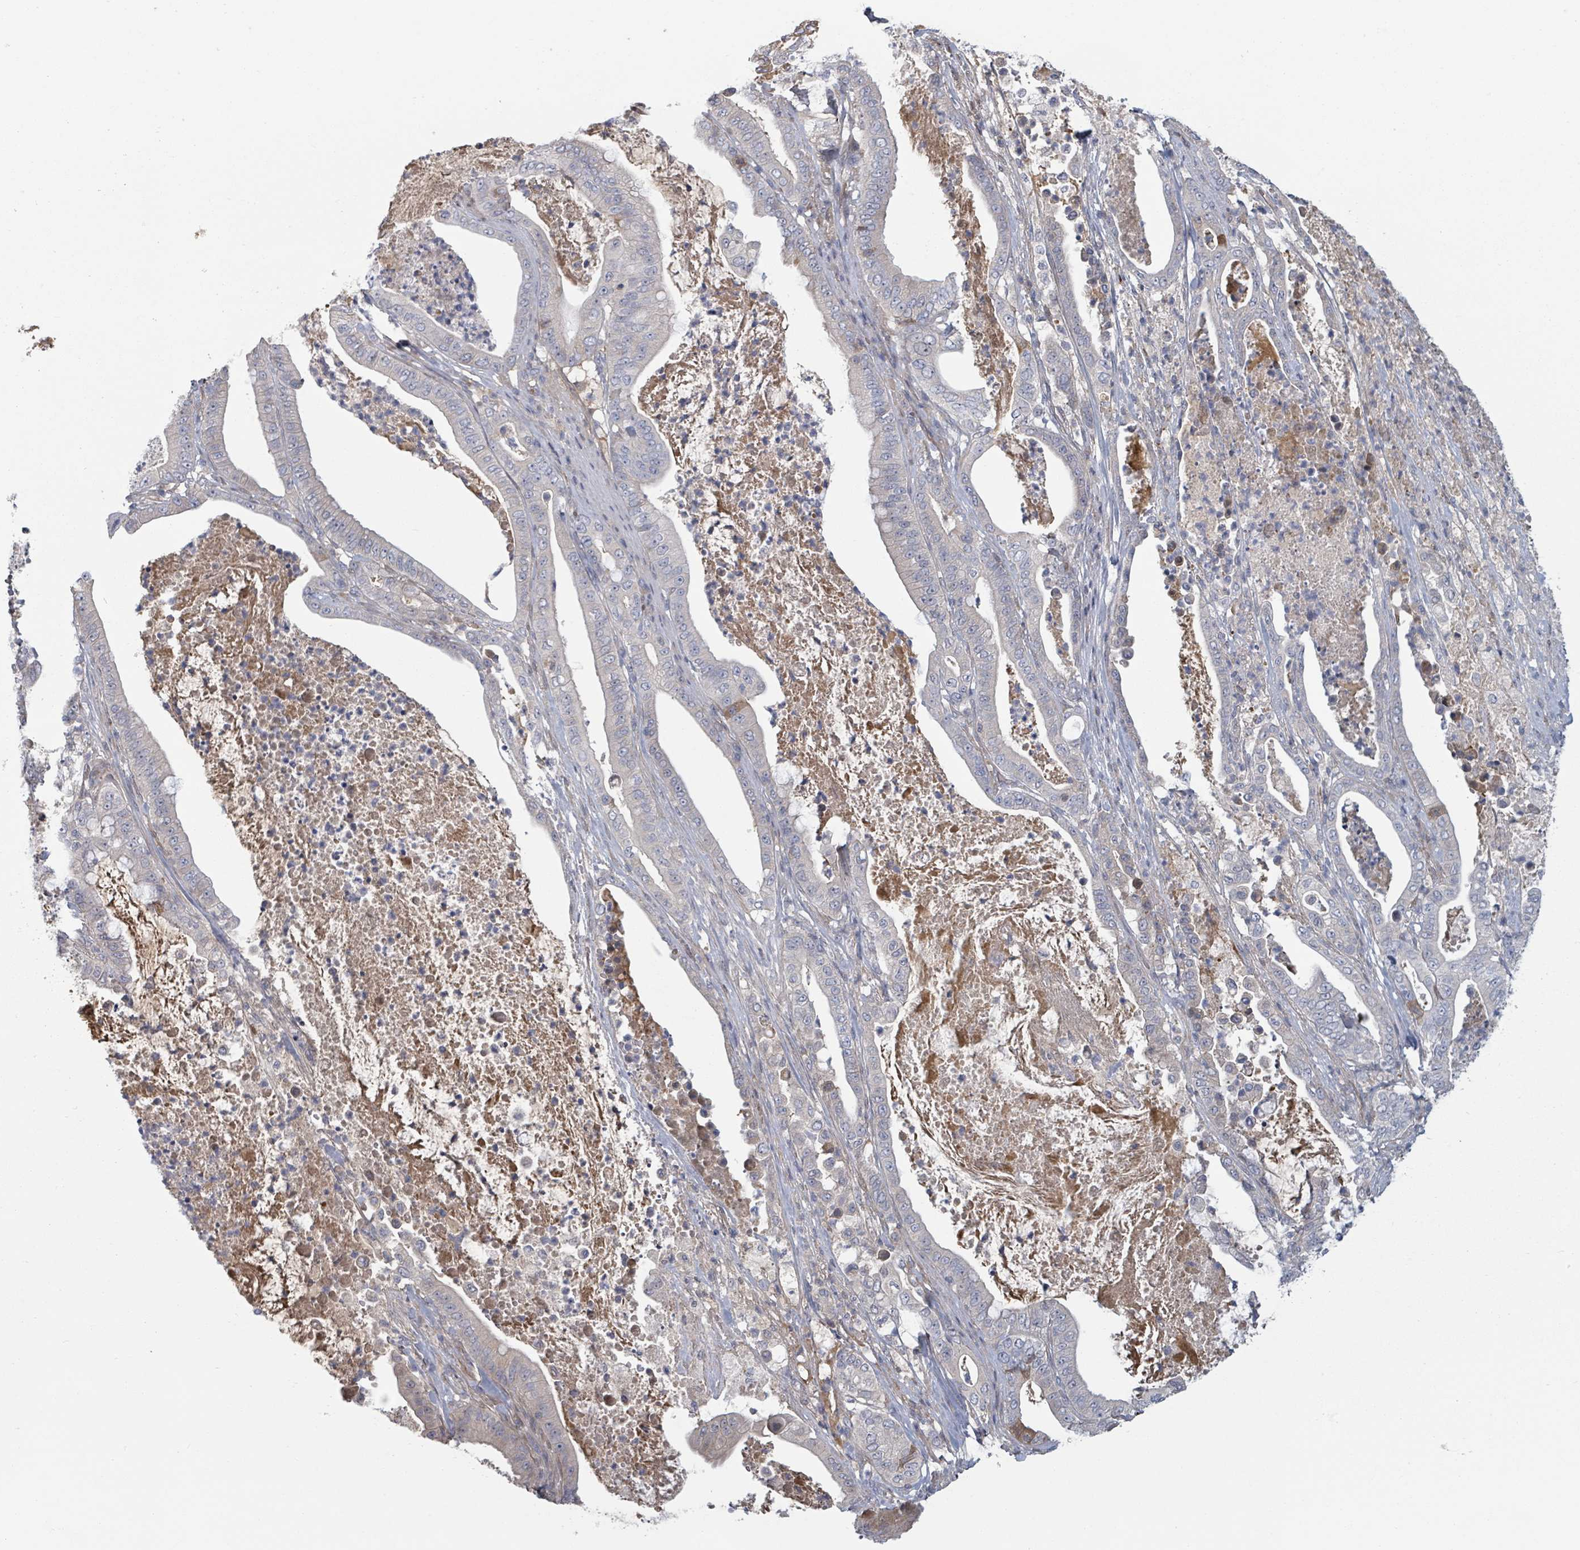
{"staining": {"intensity": "negative", "quantity": "none", "location": "none"}, "tissue": "pancreatic cancer", "cell_type": "Tumor cells", "image_type": "cancer", "snomed": [{"axis": "morphology", "description": "Adenocarcinoma, NOS"}, {"axis": "topography", "description": "Pancreas"}], "caption": "The IHC histopathology image has no significant expression in tumor cells of pancreatic cancer (adenocarcinoma) tissue.", "gene": "GABBR1", "patient": {"sex": "male", "age": 71}}